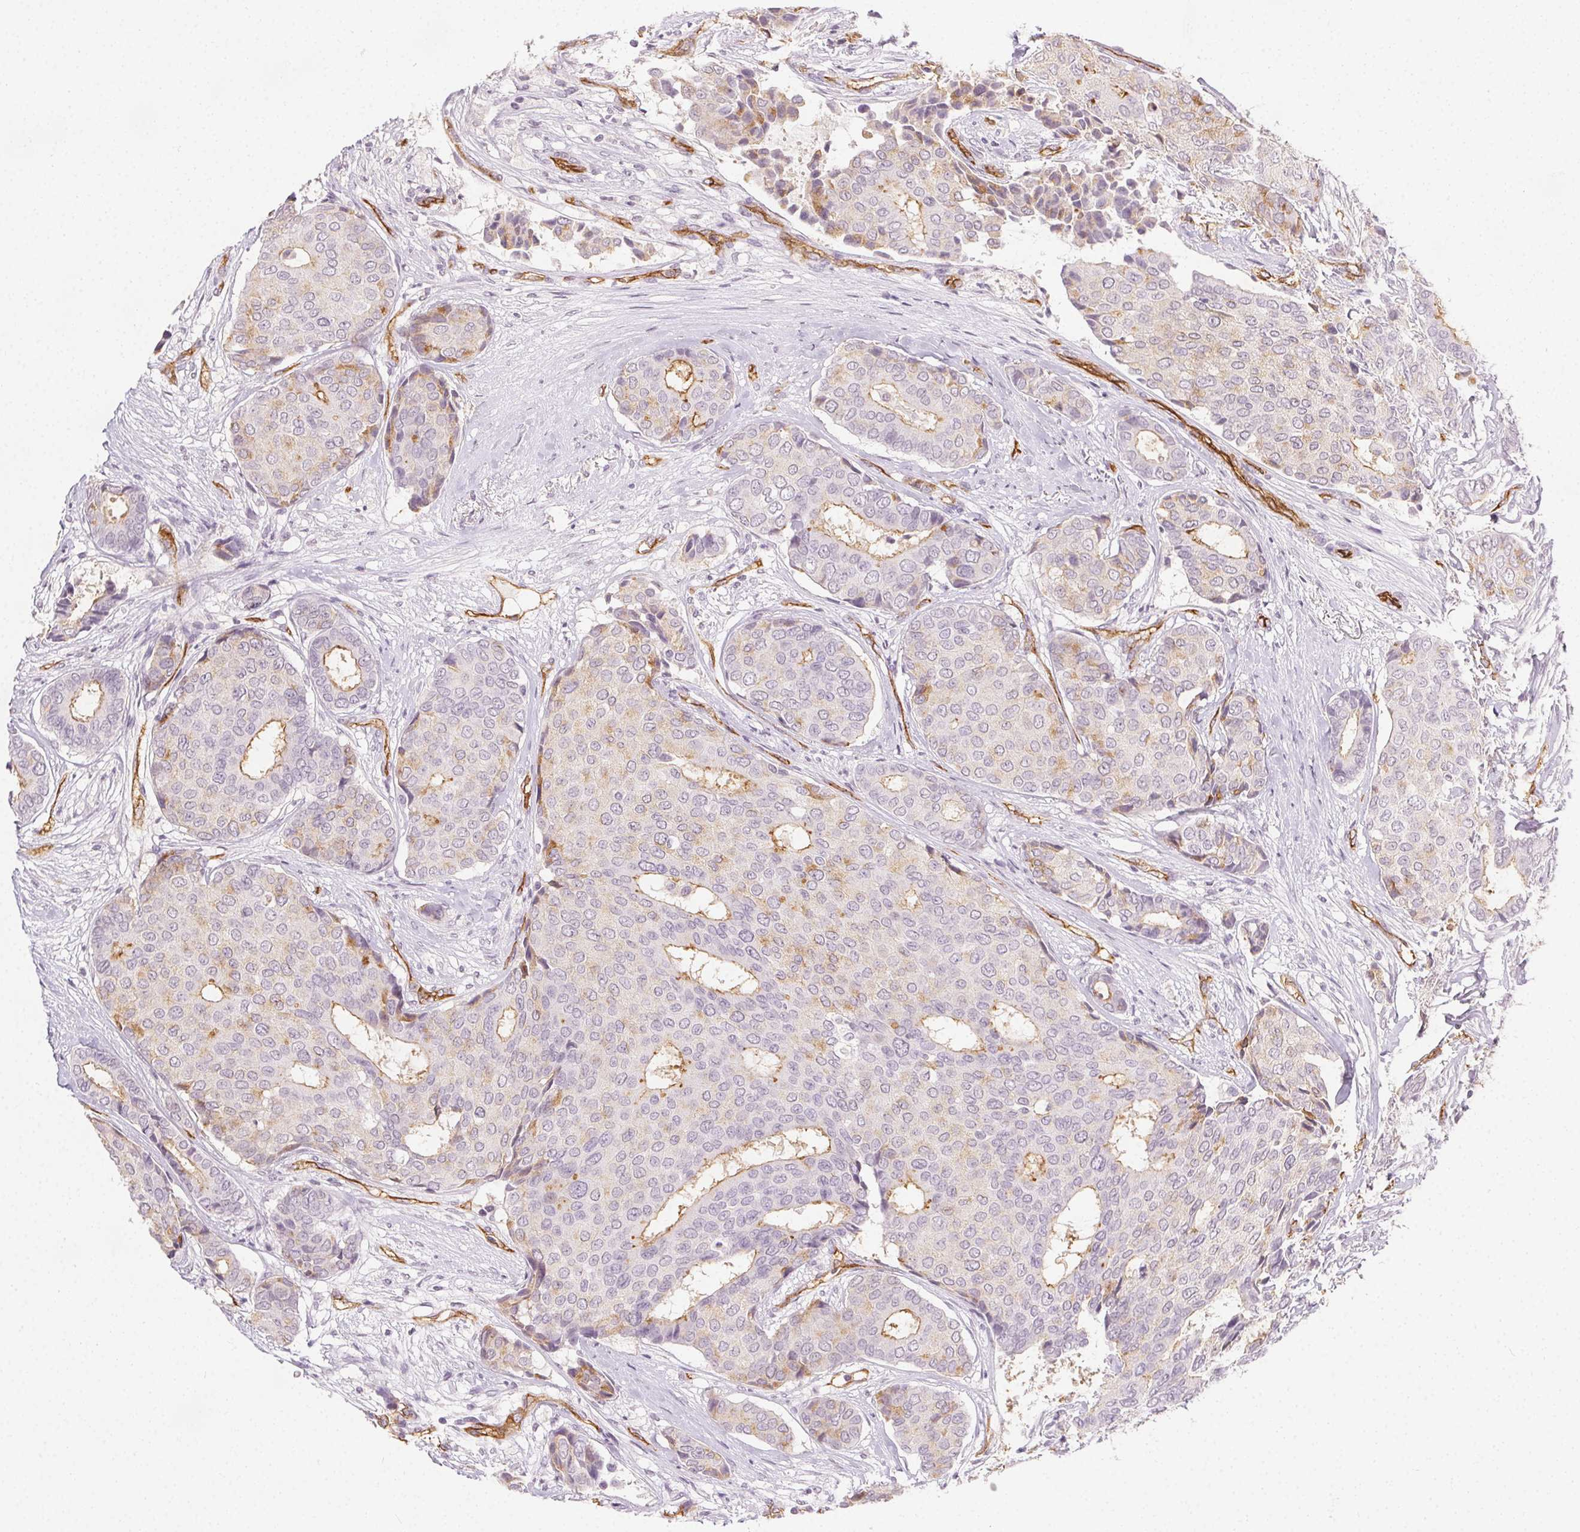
{"staining": {"intensity": "negative", "quantity": "none", "location": "none"}, "tissue": "breast cancer", "cell_type": "Tumor cells", "image_type": "cancer", "snomed": [{"axis": "morphology", "description": "Duct carcinoma"}, {"axis": "topography", "description": "Breast"}], "caption": "Immunohistochemical staining of human intraductal carcinoma (breast) shows no significant staining in tumor cells. The staining was performed using DAB to visualize the protein expression in brown, while the nuclei were stained in blue with hematoxylin (Magnification: 20x).", "gene": "PODXL", "patient": {"sex": "female", "age": 75}}